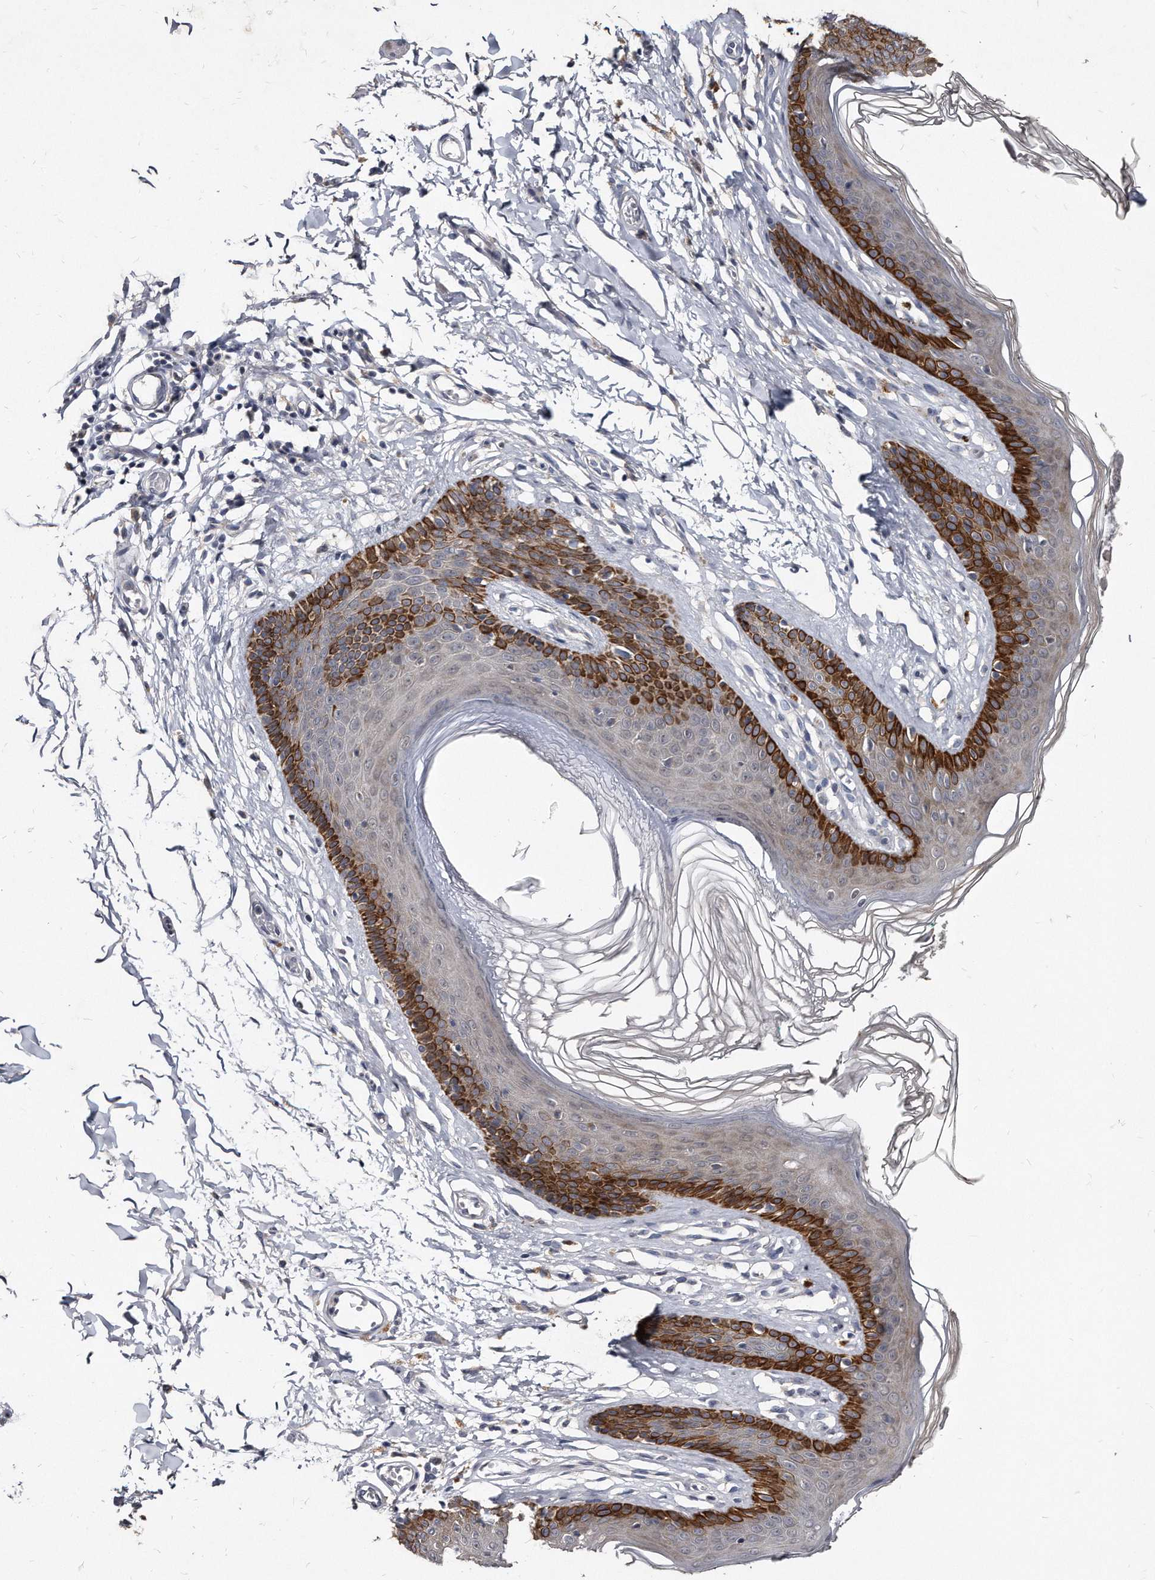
{"staining": {"intensity": "strong", "quantity": "25%-75%", "location": "cytoplasmic/membranous"}, "tissue": "skin", "cell_type": "Epidermal cells", "image_type": "normal", "snomed": [{"axis": "morphology", "description": "Normal tissue, NOS"}, {"axis": "morphology", "description": "Squamous cell carcinoma, NOS"}, {"axis": "topography", "description": "Vulva"}], "caption": "The photomicrograph reveals immunohistochemical staining of unremarkable skin. There is strong cytoplasmic/membranous expression is present in about 25%-75% of epidermal cells.", "gene": "KLHDC3", "patient": {"sex": "female", "age": 85}}